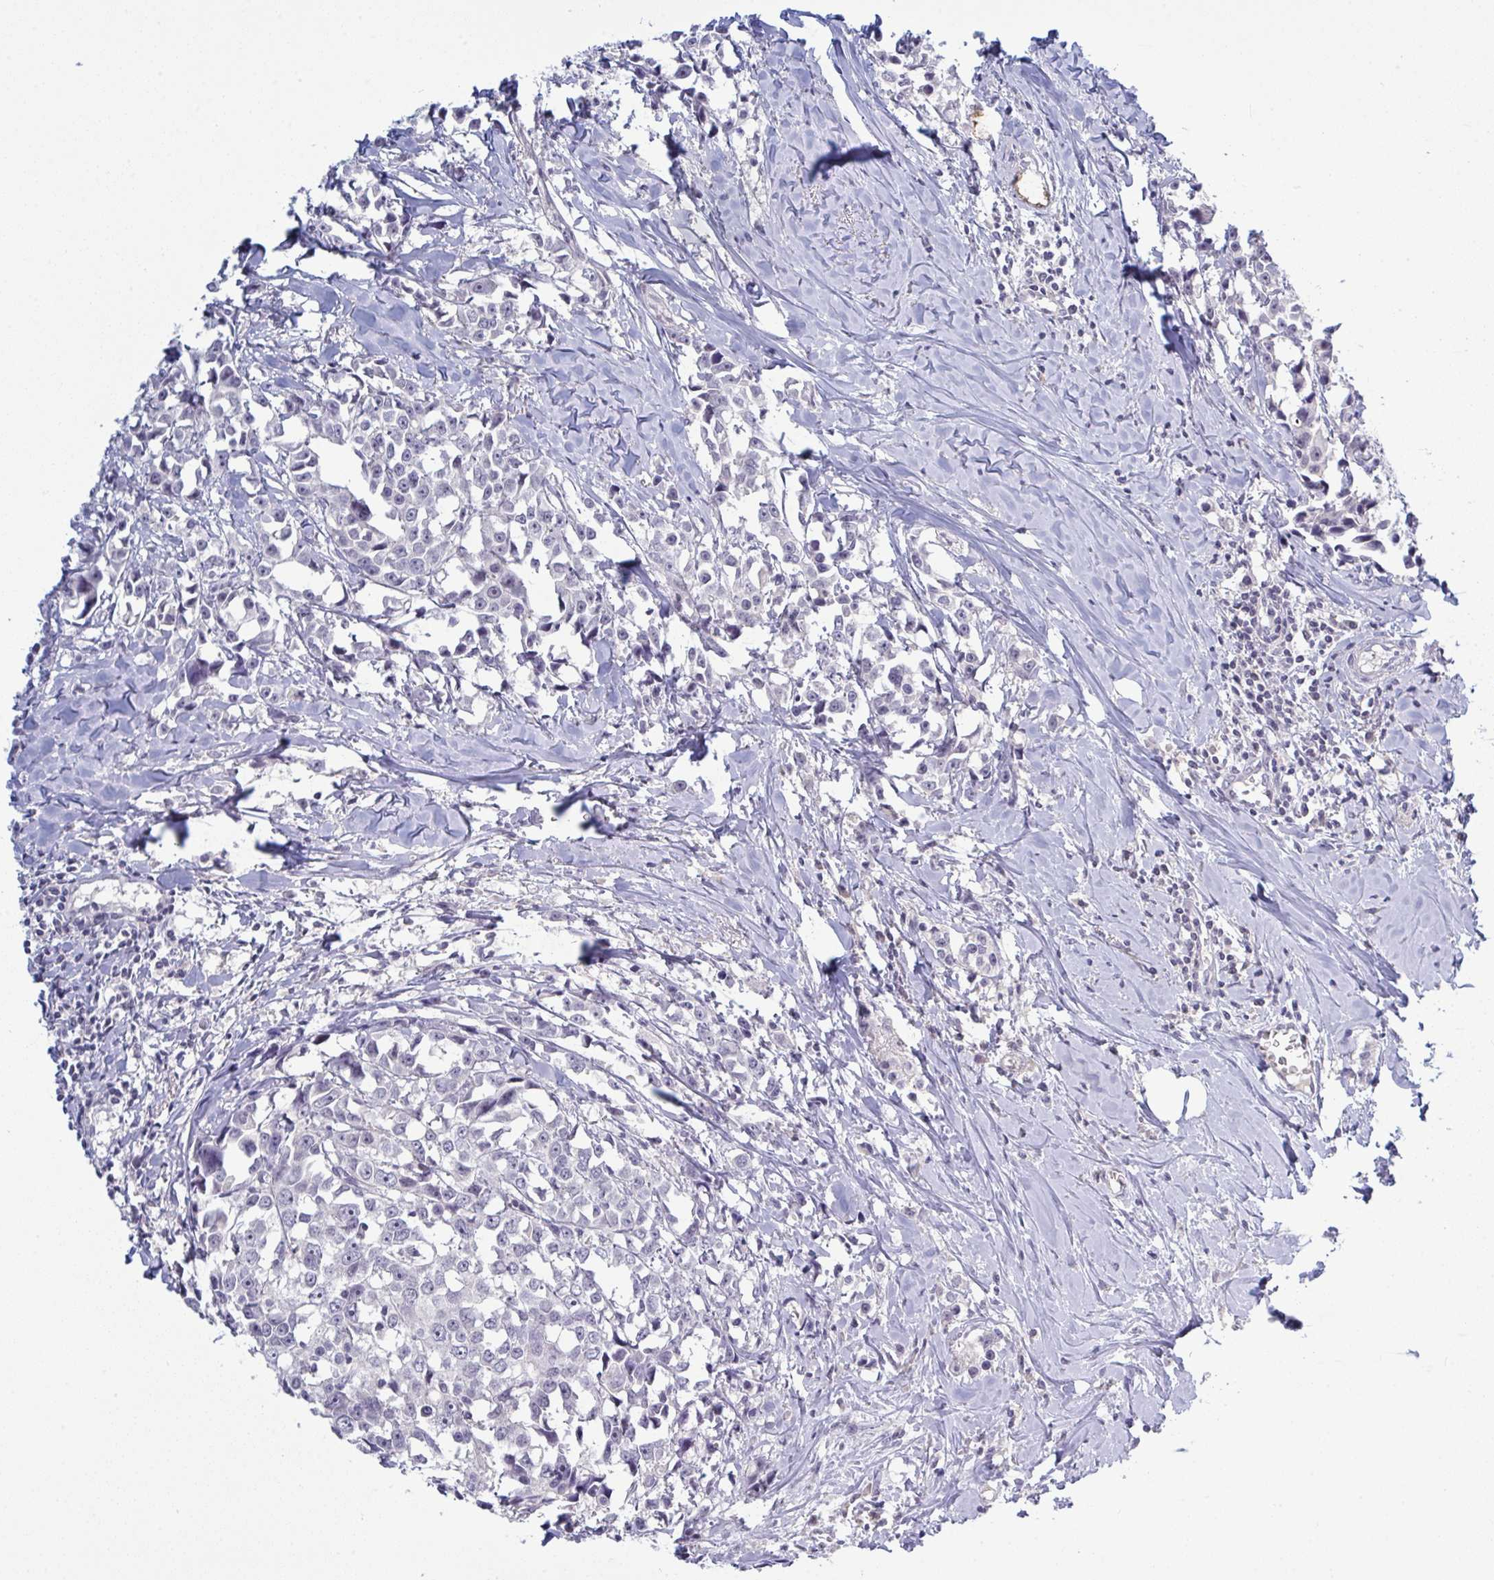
{"staining": {"intensity": "negative", "quantity": "none", "location": "none"}, "tissue": "breast cancer", "cell_type": "Tumor cells", "image_type": "cancer", "snomed": [{"axis": "morphology", "description": "Duct carcinoma"}, {"axis": "topography", "description": "Breast"}], "caption": "Immunohistochemistry (IHC) of human intraductal carcinoma (breast) reveals no staining in tumor cells. (Stains: DAB immunohistochemistry (IHC) with hematoxylin counter stain, Microscopy: brightfield microscopy at high magnification).", "gene": "ZNF784", "patient": {"sex": "female", "age": 80}}